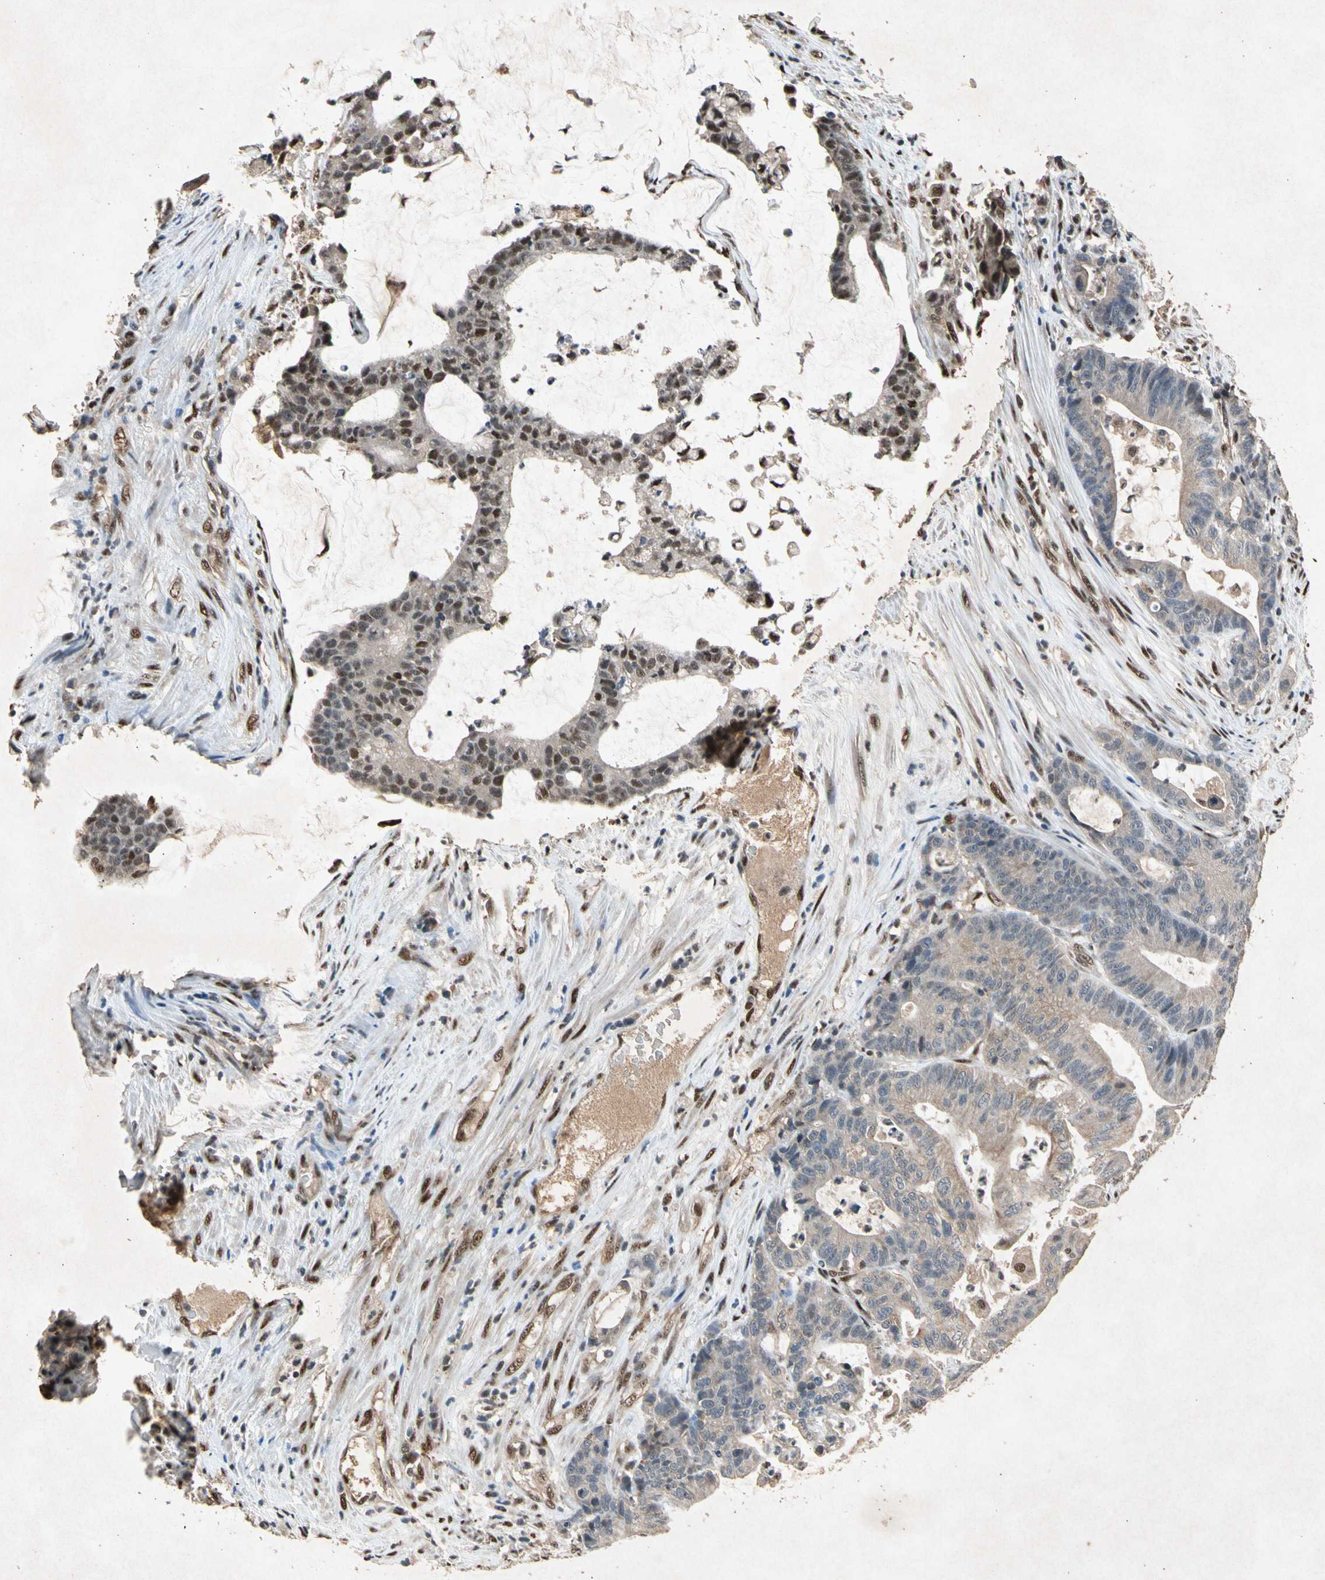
{"staining": {"intensity": "weak", "quantity": "25%-75%", "location": "cytoplasmic/membranous"}, "tissue": "colorectal cancer", "cell_type": "Tumor cells", "image_type": "cancer", "snomed": [{"axis": "morphology", "description": "Adenocarcinoma, NOS"}, {"axis": "topography", "description": "Colon"}], "caption": "Colorectal adenocarcinoma stained with immunohistochemistry (IHC) reveals weak cytoplasmic/membranous positivity in about 25%-75% of tumor cells.", "gene": "PML", "patient": {"sex": "female", "age": 84}}